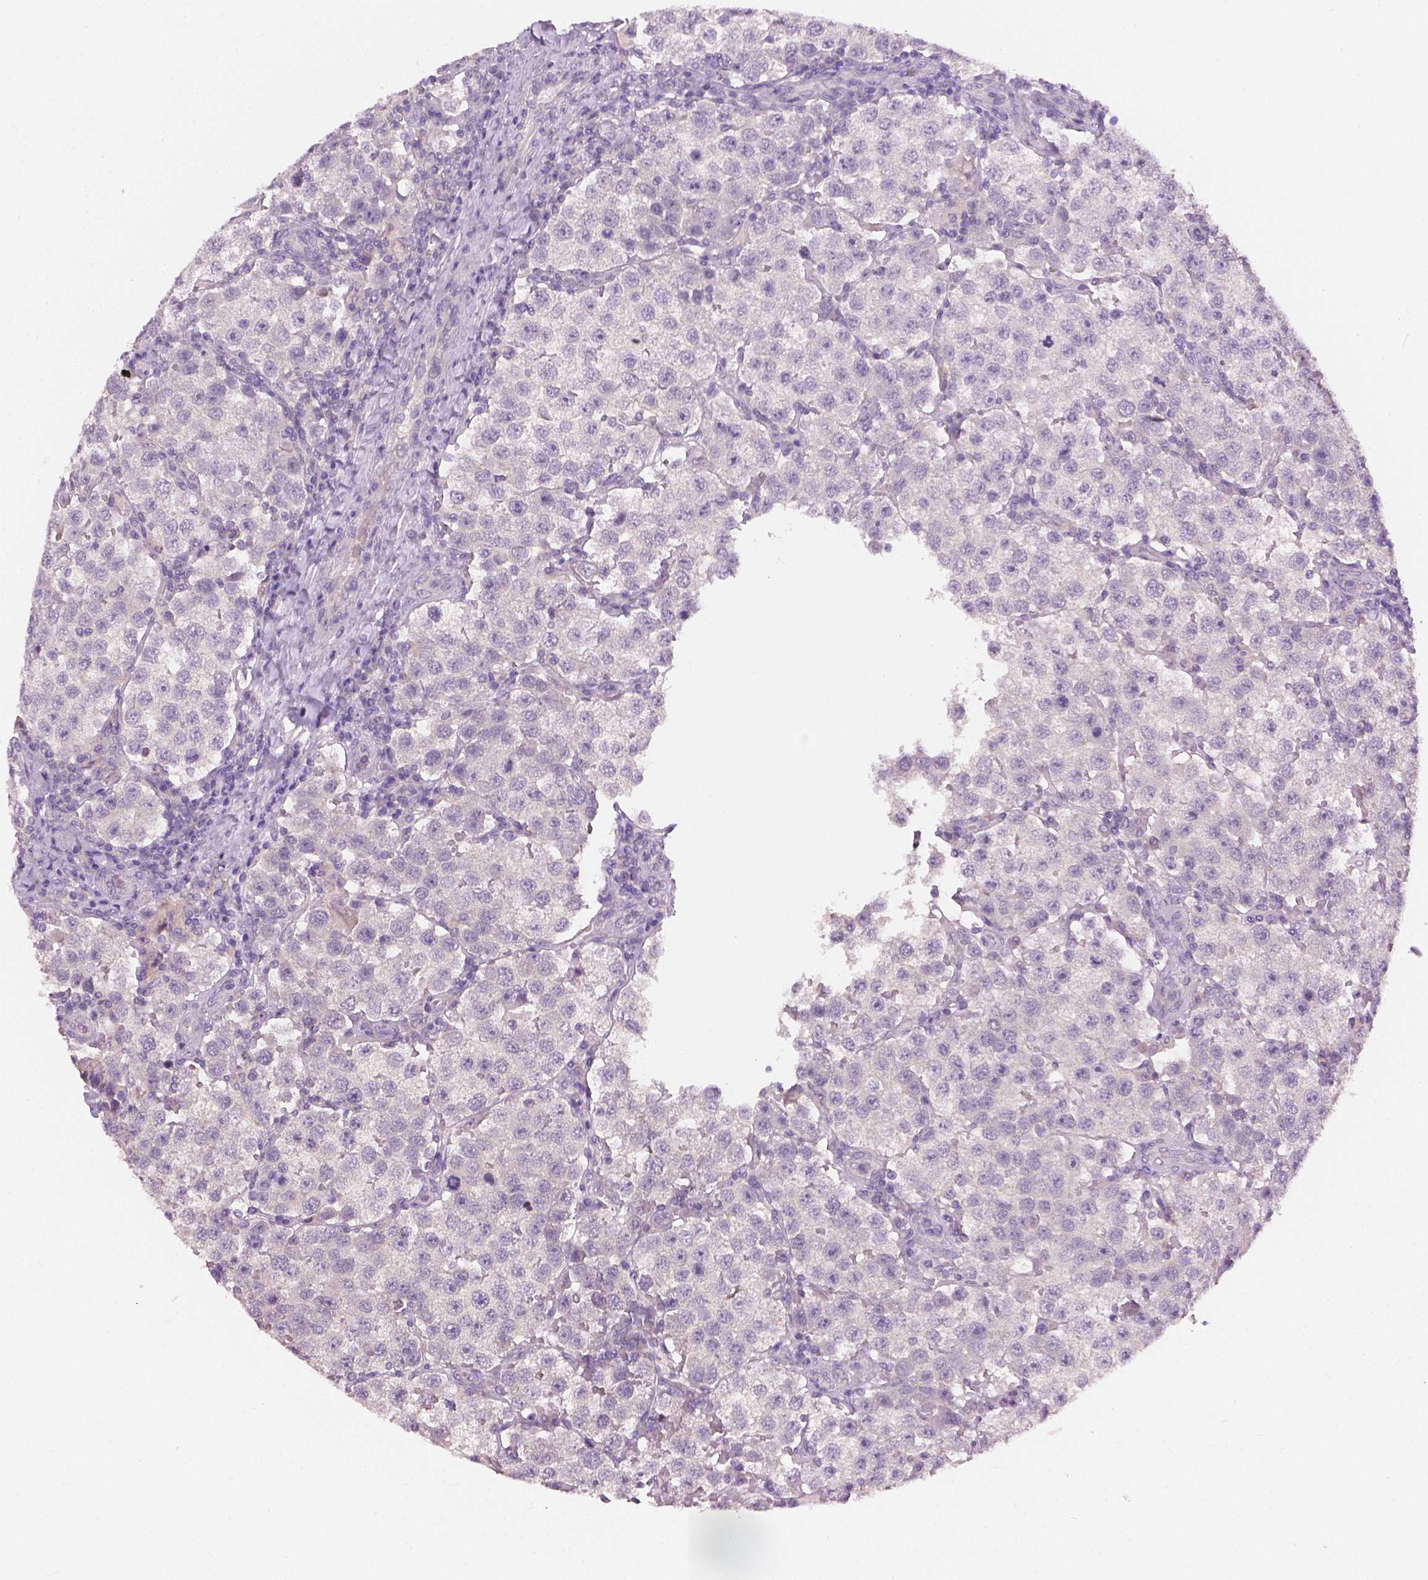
{"staining": {"intensity": "negative", "quantity": "none", "location": "none"}, "tissue": "testis cancer", "cell_type": "Tumor cells", "image_type": "cancer", "snomed": [{"axis": "morphology", "description": "Seminoma, NOS"}, {"axis": "topography", "description": "Testis"}], "caption": "IHC image of testis cancer stained for a protein (brown), which exhibits no expression in tumor cells.", "gene": "KRT17", "patient": {"sex": "male", "age": 37}}